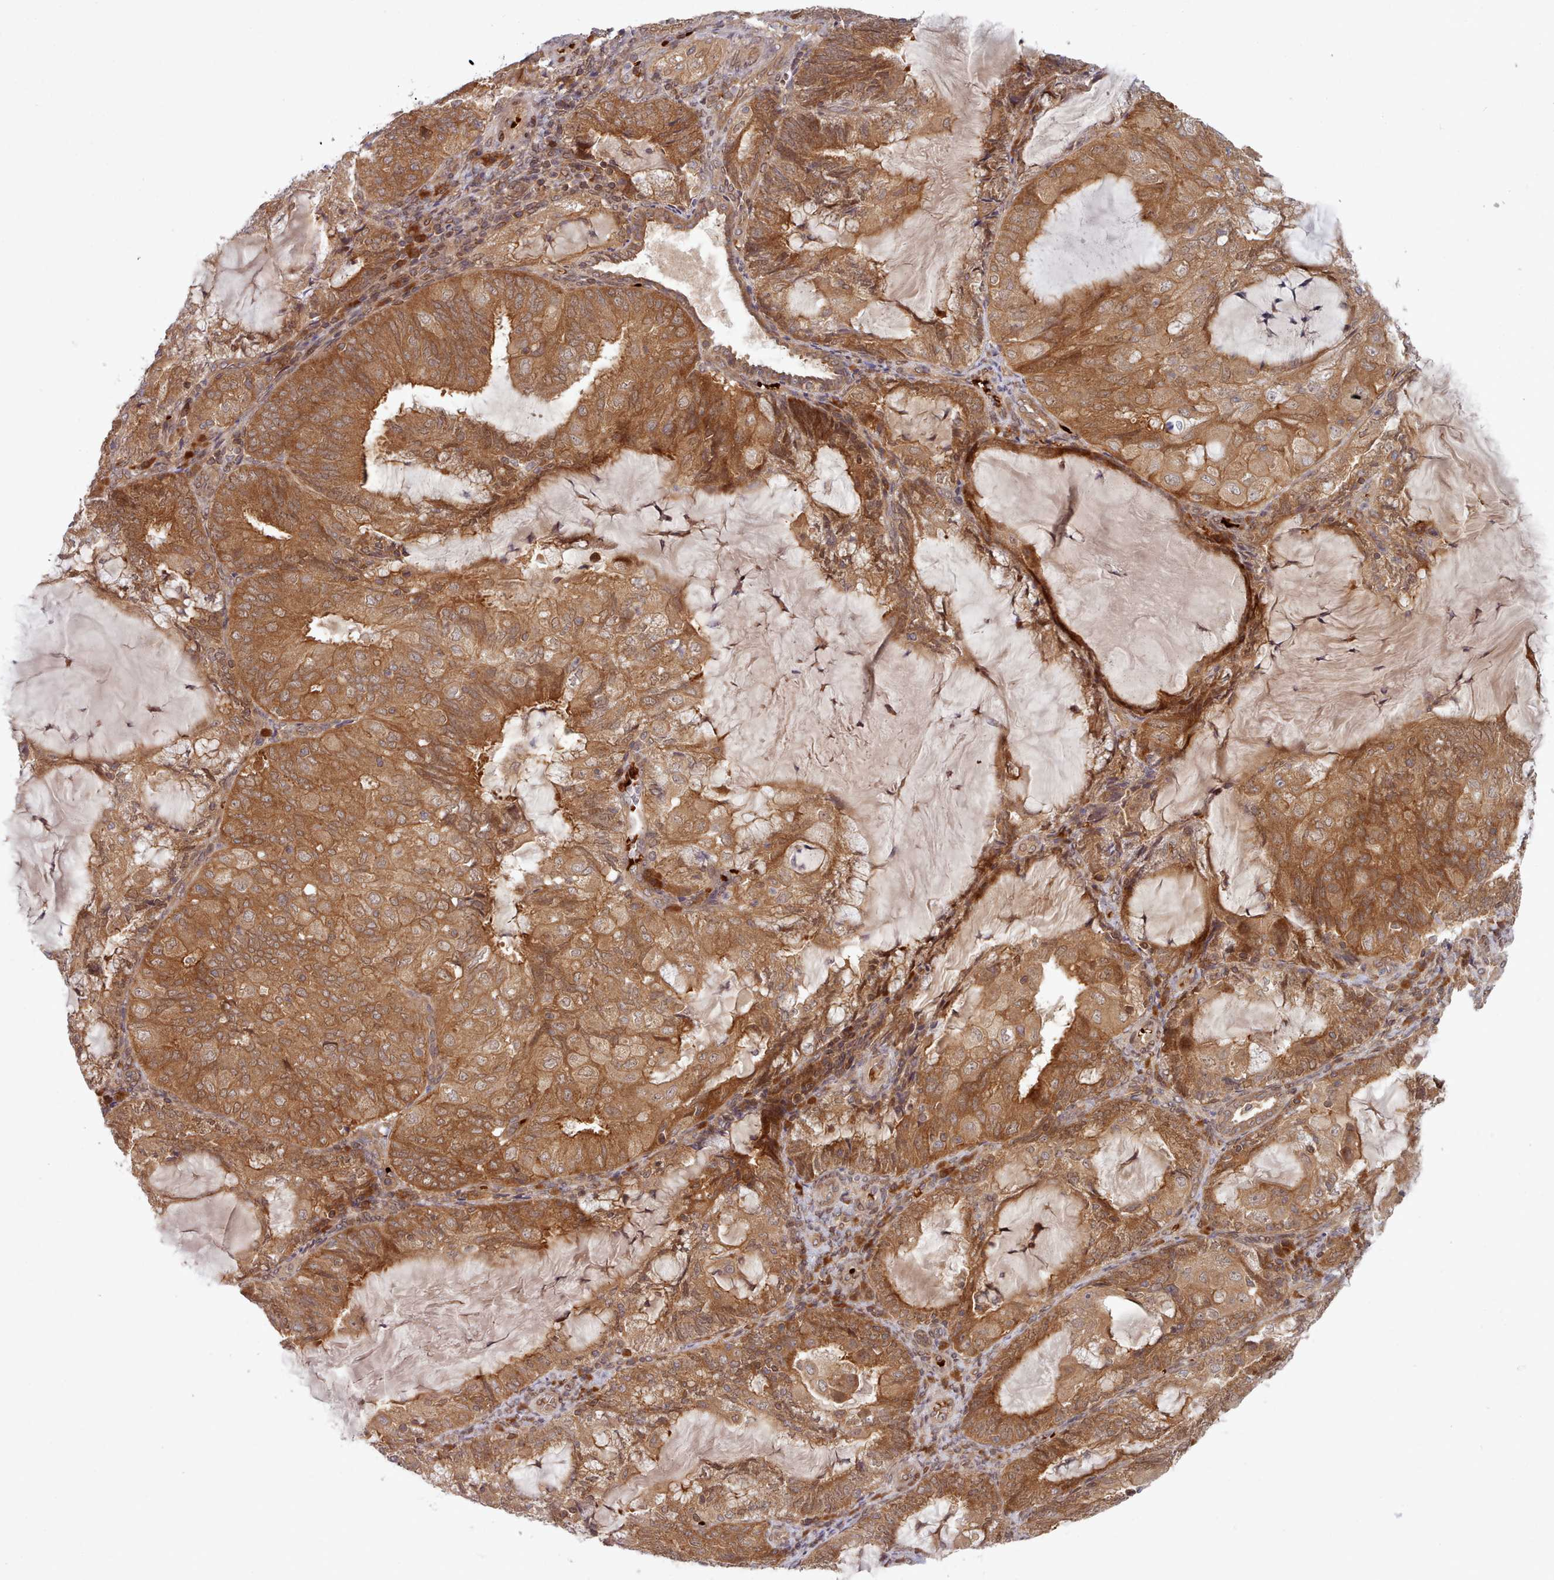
{"staining": {"intensity": "strong", "quantity": ">75%", "location": "cytoplasmic/membranous,nuclear"}, "tissue": "endometrial cancer", "cell_type": "Tumor cells", "image_type": "cancer", "snomed": [{"axis": "morphology", "description": "Adenocarcinoma, NOS"}, {"axis": "topography", "description": "Endometrium"}], "caption": "DAB immunohistochemical staining of human adenocarcinoma (endometrial) exhibits strong cytoplasmic/membranous and nuclear protein positivity in about >75% of tumor cells.", "gene": "UBE2G1", "patient": {"sex": "female", "age": 81}}